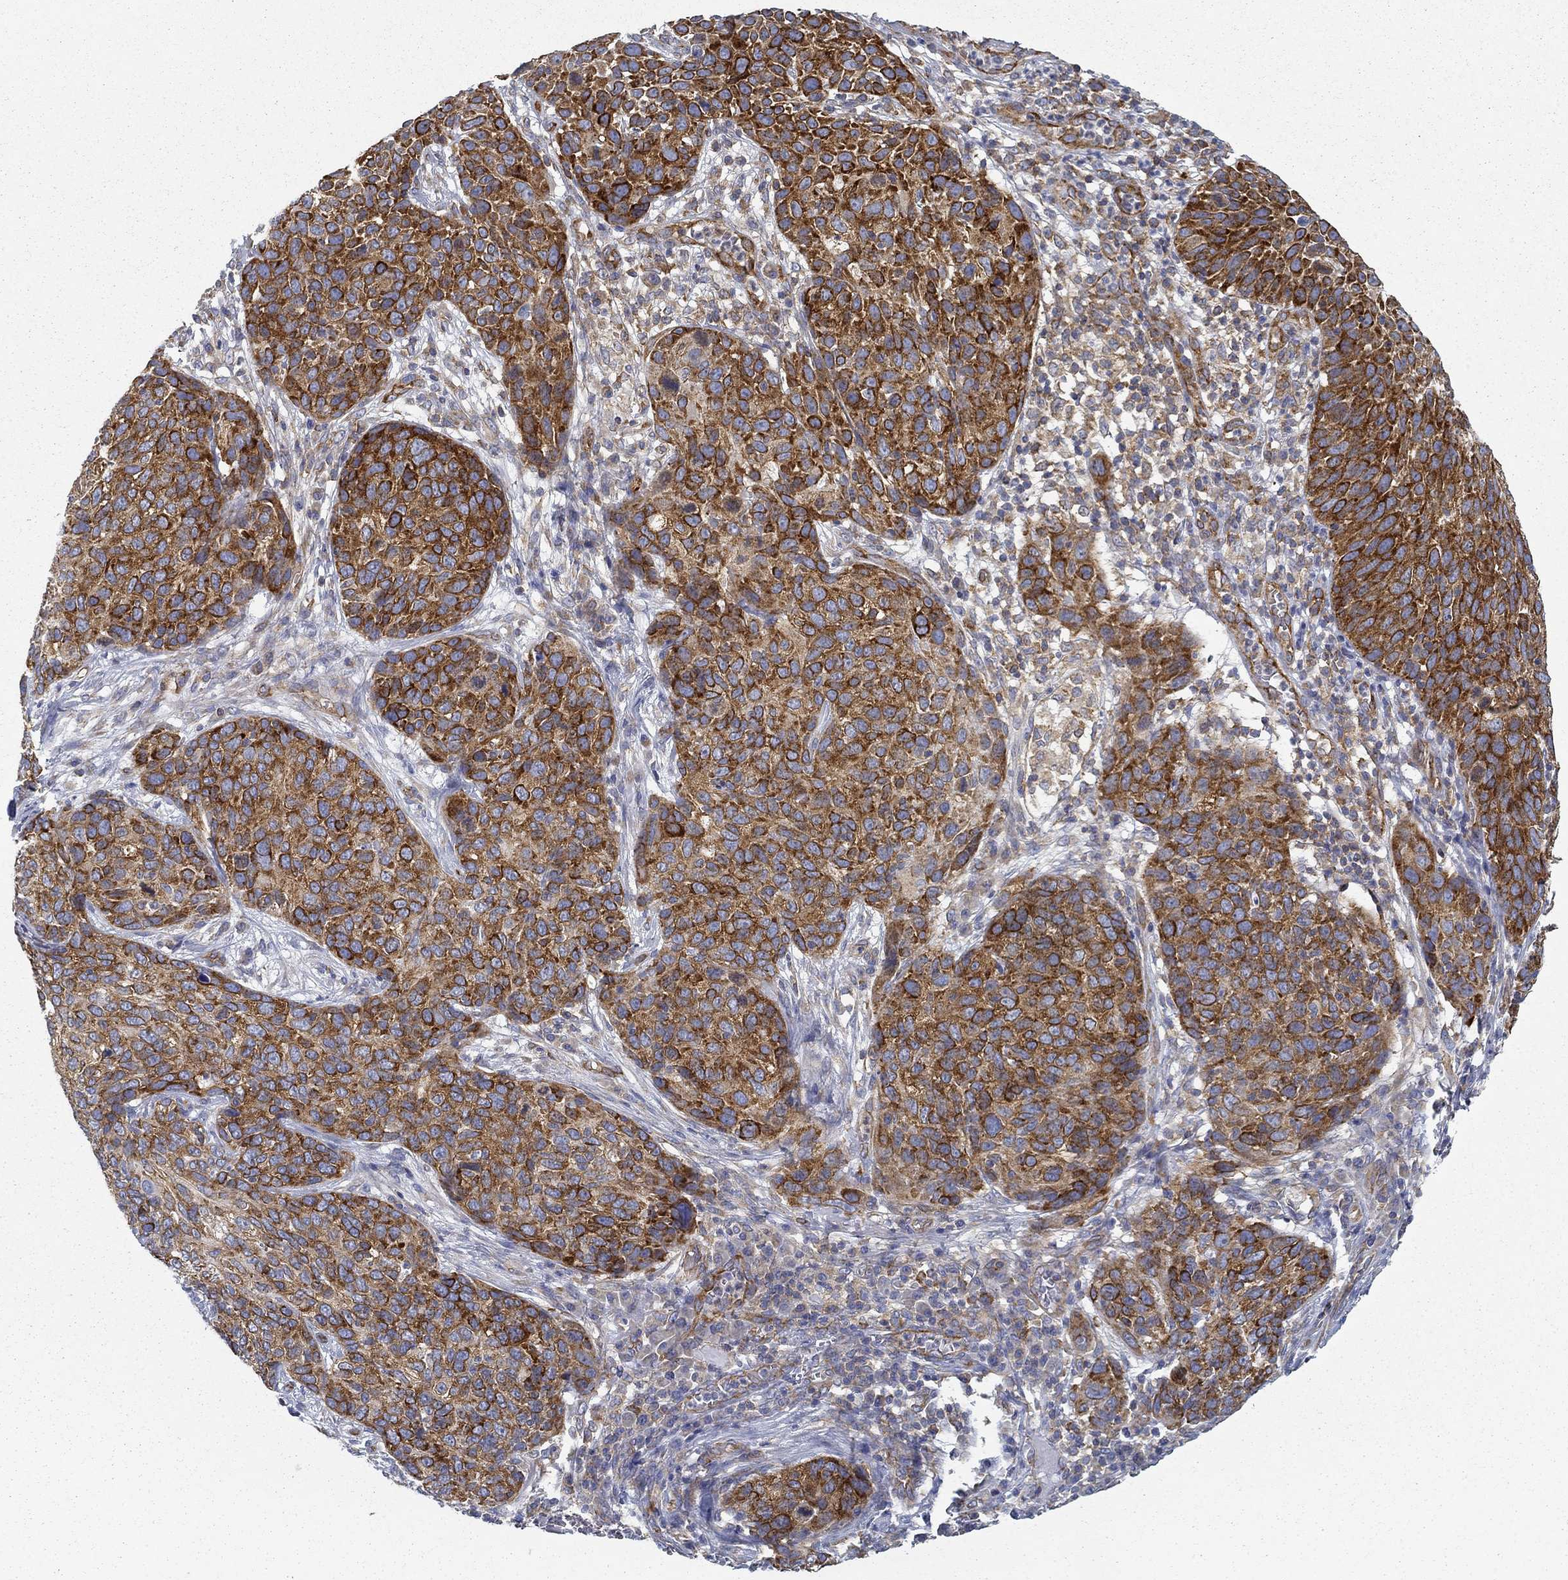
{"staining": {"intensity": "strong", "quantity": ">75%", "location": "cytoplasmic/membranous"}, "tissue": "skin cancer", "cell_type": "Tumor cells", "image_type": "cancer", "snomed": [{"axis": "morphology", "description": "Squamous cell carcinoma, NOS"}, {"axis": "topography", "description": "Skin"}], "caption": "Immunohistochemistry (IHC) of squamous cell carcinoma (skin) exhibits high levels of strong cytoplasmic/membranous staining in approximately >75% of tumor cells. Nuclei are stained in blue.", "gene": "FXR1", "patient": {"sex": "male", "age": 92}}